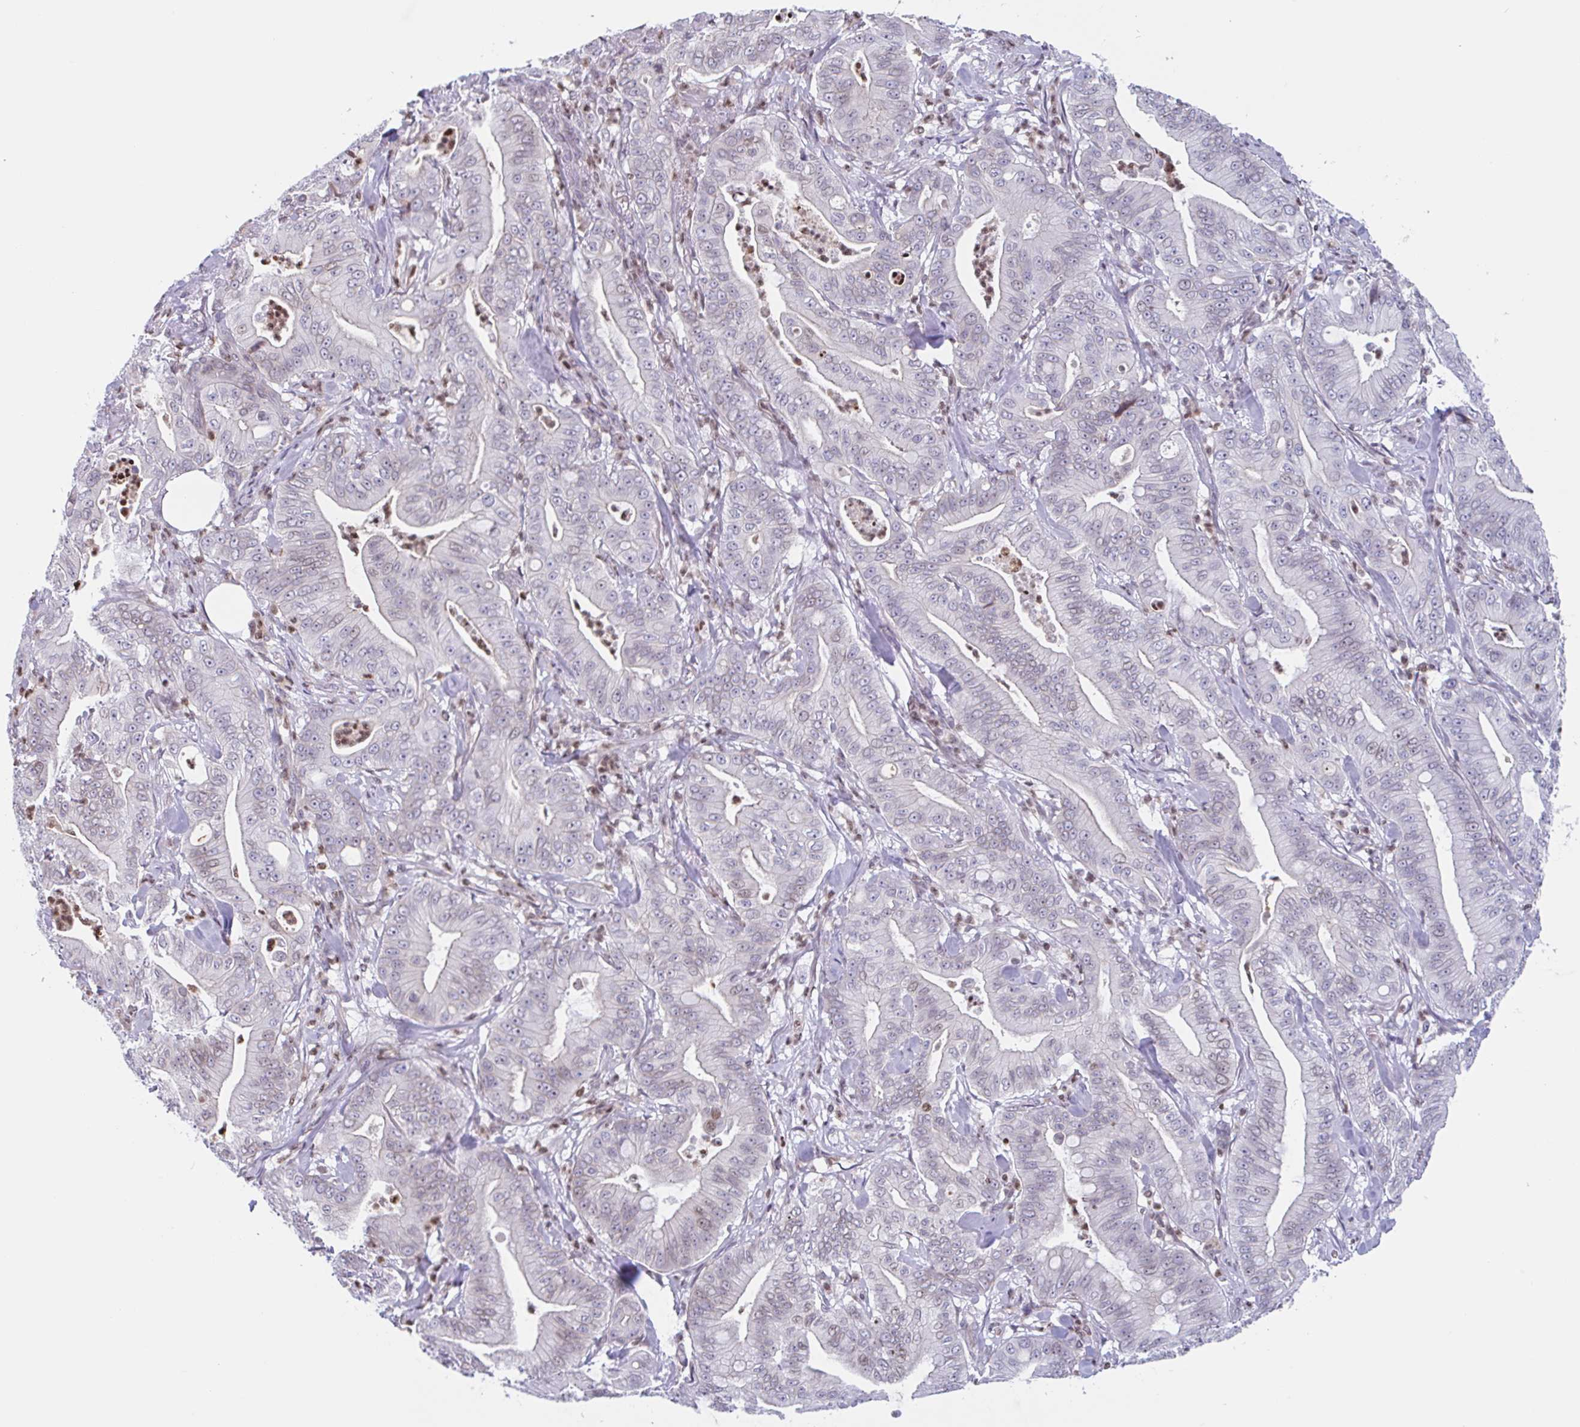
{"staining": {"intensity": "weak", "quantity": "25%-75%", "location": "nuclear"}, "tissue": "pancreatic cancer", "cell_type": "Tumor cells", "image_type": "cancer", "snomed": [{"axis": "morphology", "description": "Adenocarcinoma, NOS"}, {"axis": "topography", "description": "Pancreas"}], "caption": "Adenocarcinoma (pancreatic) was stained to show a protein in brown. There is low levels of weak nuclear expression in about 25%-75% of tumor cells.", "gene": "NOL6", "patient": {"sex": "male", "age": 71}}